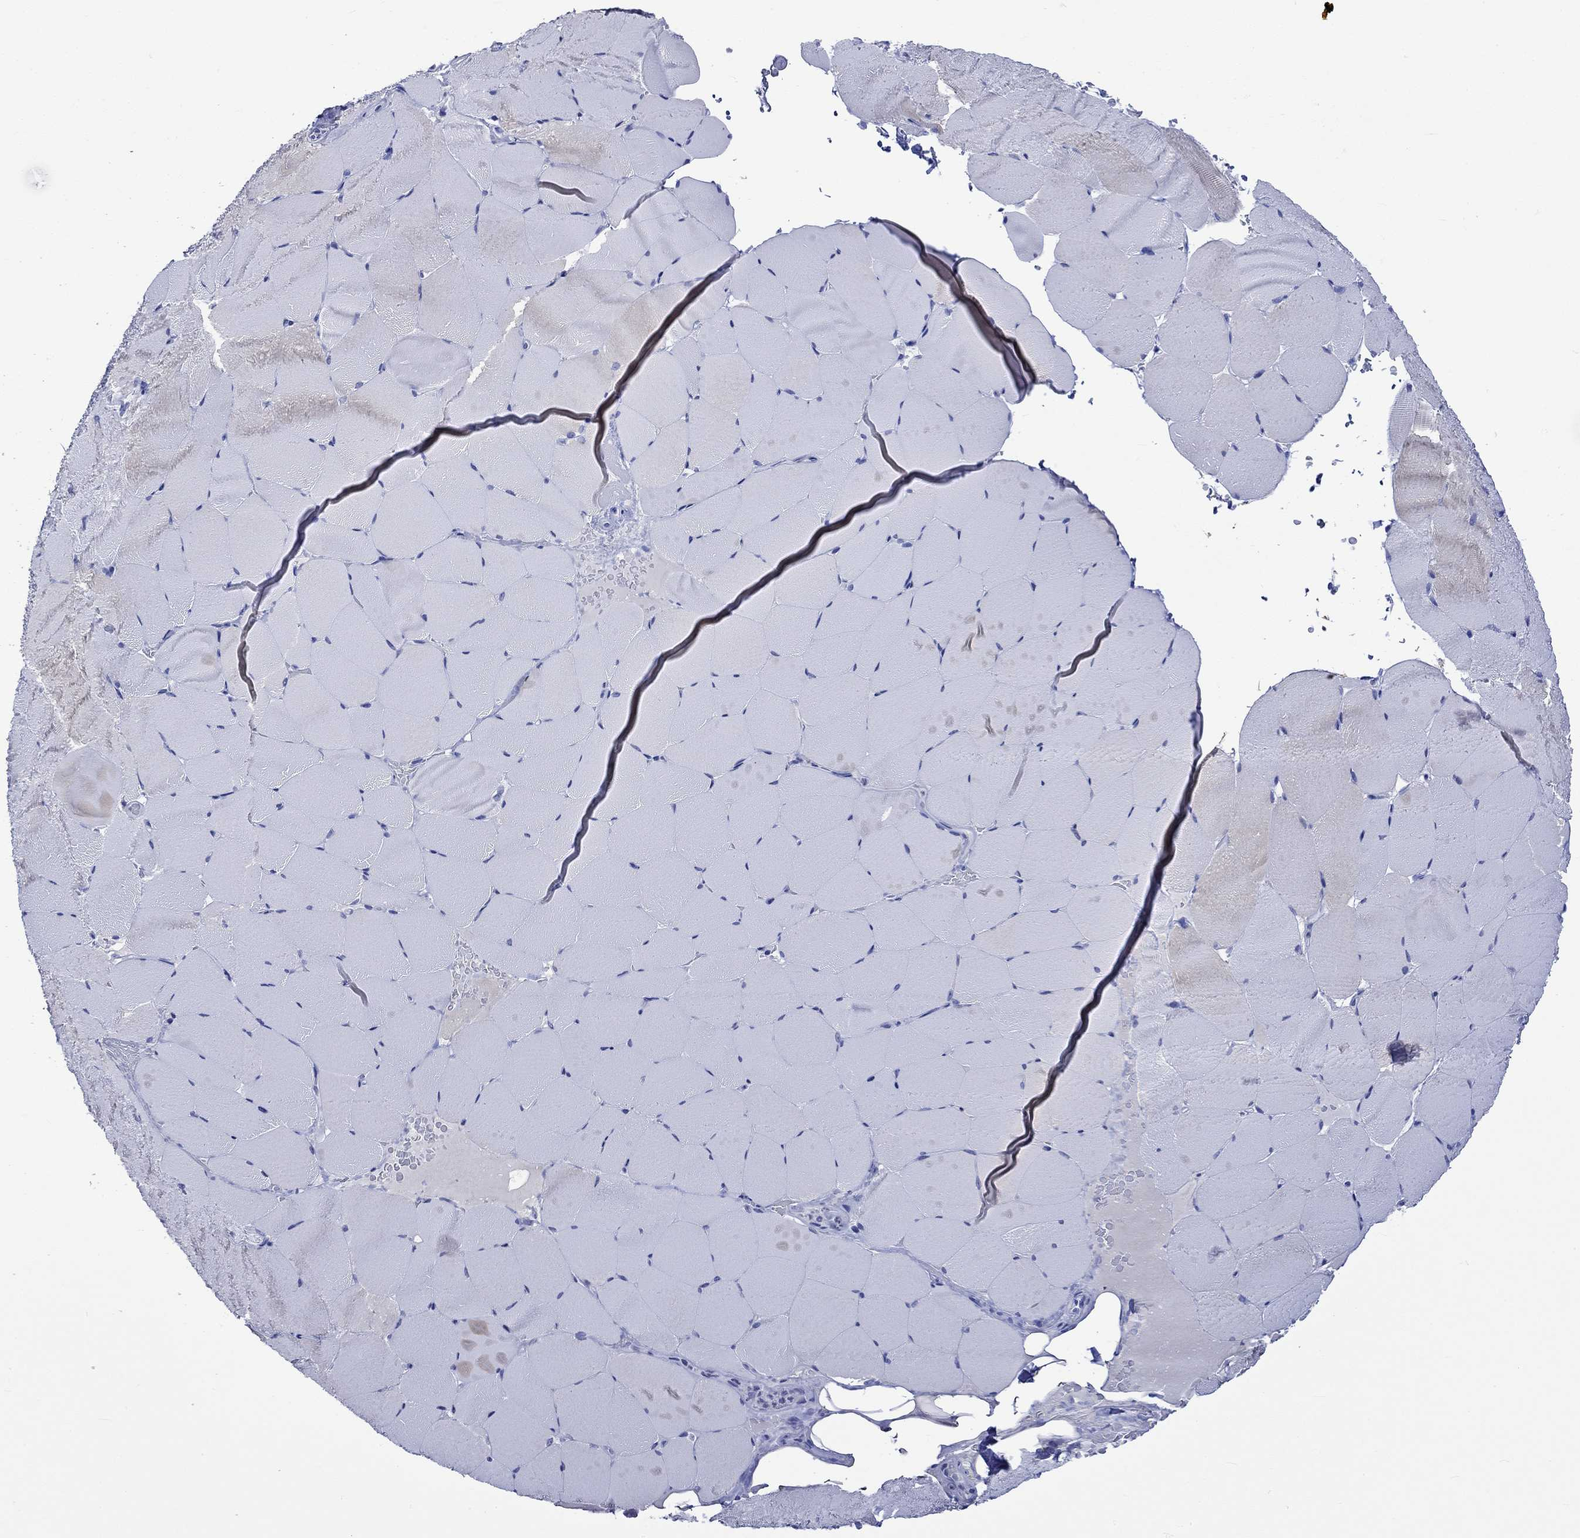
{"staining": {"intensity": "negative", "quantity": "none", "location": "none"}, "tissue": "skeletal muscle", "cell_type": "Myocytes", "image_type": "normal", "snomed": [{"axis": "morphology", "description": "Normal tissue, NOS"}, {"axis": "topography", "description": "Skeletal muscle"}], "caption": "This is a image of immunohistochemistry staining of unremarkable skeletal muscle, which shows no staining in myocytes.", "gene": "KLHL35", "patient": {"sex": "female", "age": 37}}